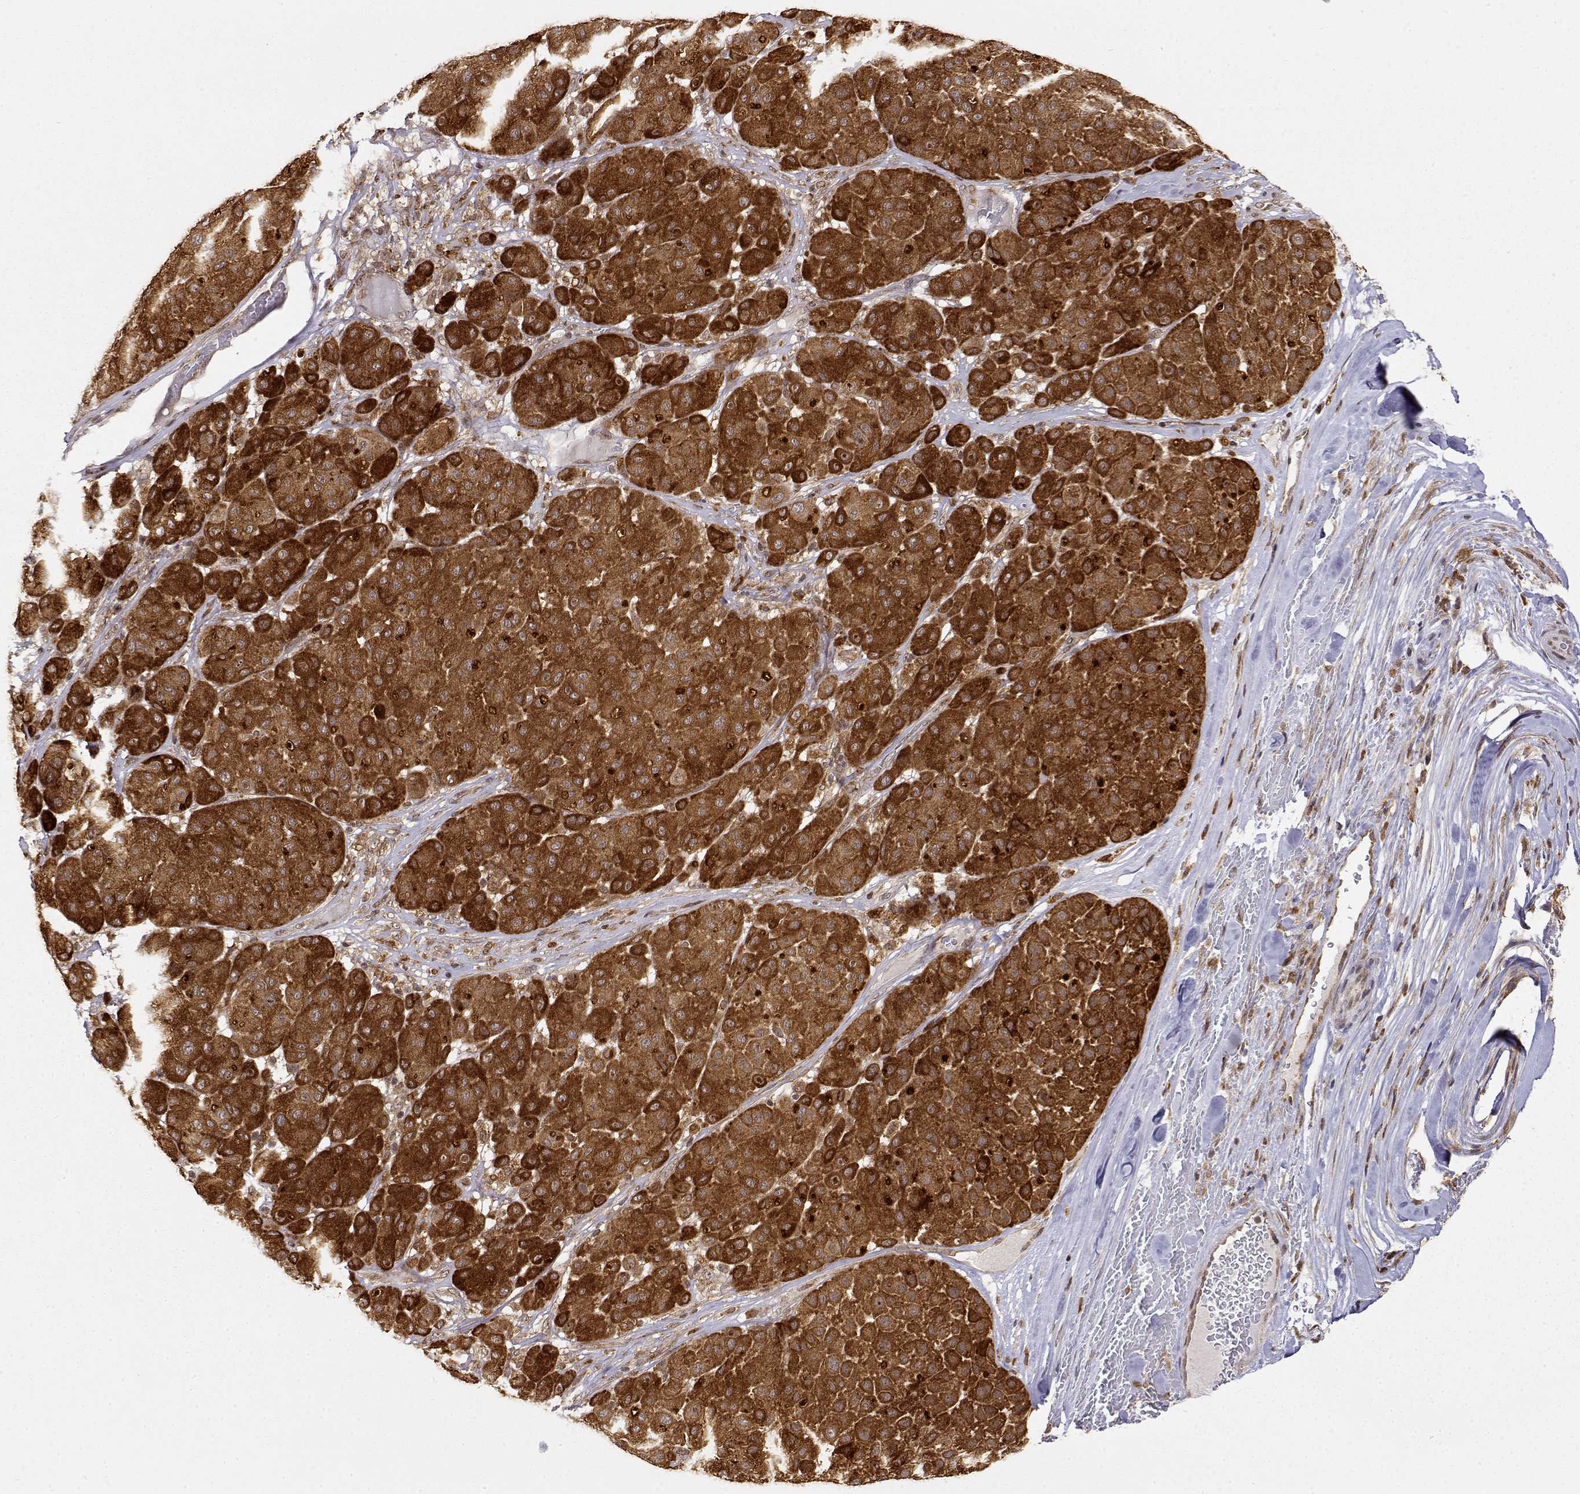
{"staining": {"intensity": "strong", "quantity": ">75%", "location": "cytoplasmic/membranous"}, "tissue": "melanoma", "cell_type": "Tumor cells", "image_type": "cancer", "snomed": [{"axis": "morphology", "description": "Malignant melanoma, Metastatic site"}, {"axis": "topography", "description": "Smooth muscle"}], "caption": "Malignant melanoma (metastatic site) stained for a protein exhibits strong cytoplasmic/membranous positivity in tumor cells.", "gene": "RNF13", "patient": {"sex": "male", "age": 41}}